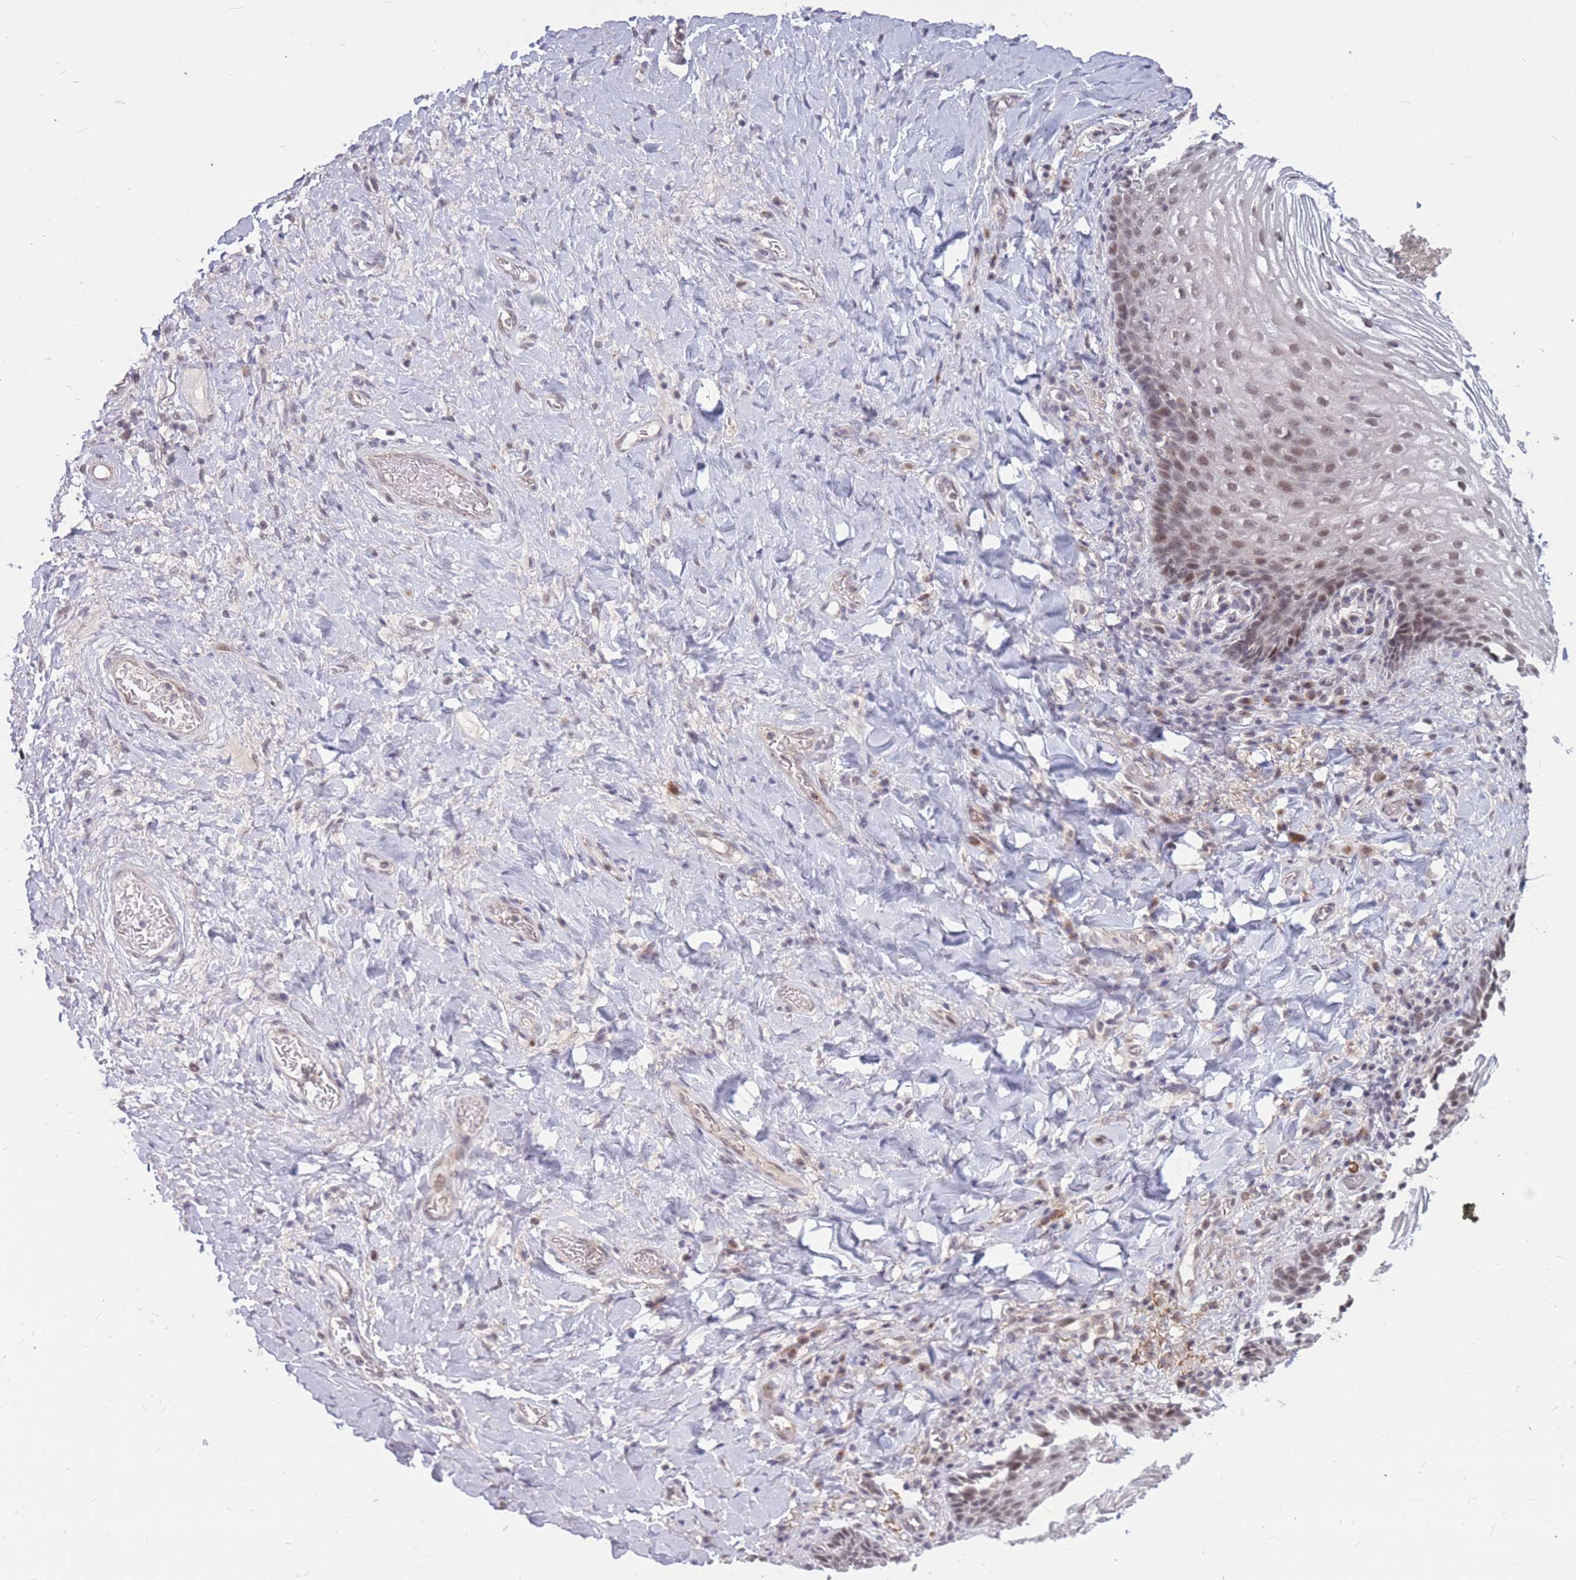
{"staining": {"intensity": "moderate", "quantity": ">75%", "location": "nuclear"}, "tissue": "vagina", "cell_type": "Squamous epithelial cells", "image_type": "normal", "snomed": [{"axis": "morphology", "description": "Normal tissue, NOS"}, {"axis": "topography", "description": "Vagina"}], "caption": "A medium amount of moderate nuclear positivity is appreciated in about >75% of squamous epithelial cells in unremarkable vagina.", "gene": "ADD2", "patient": {"sex": "female", "age": 60}}